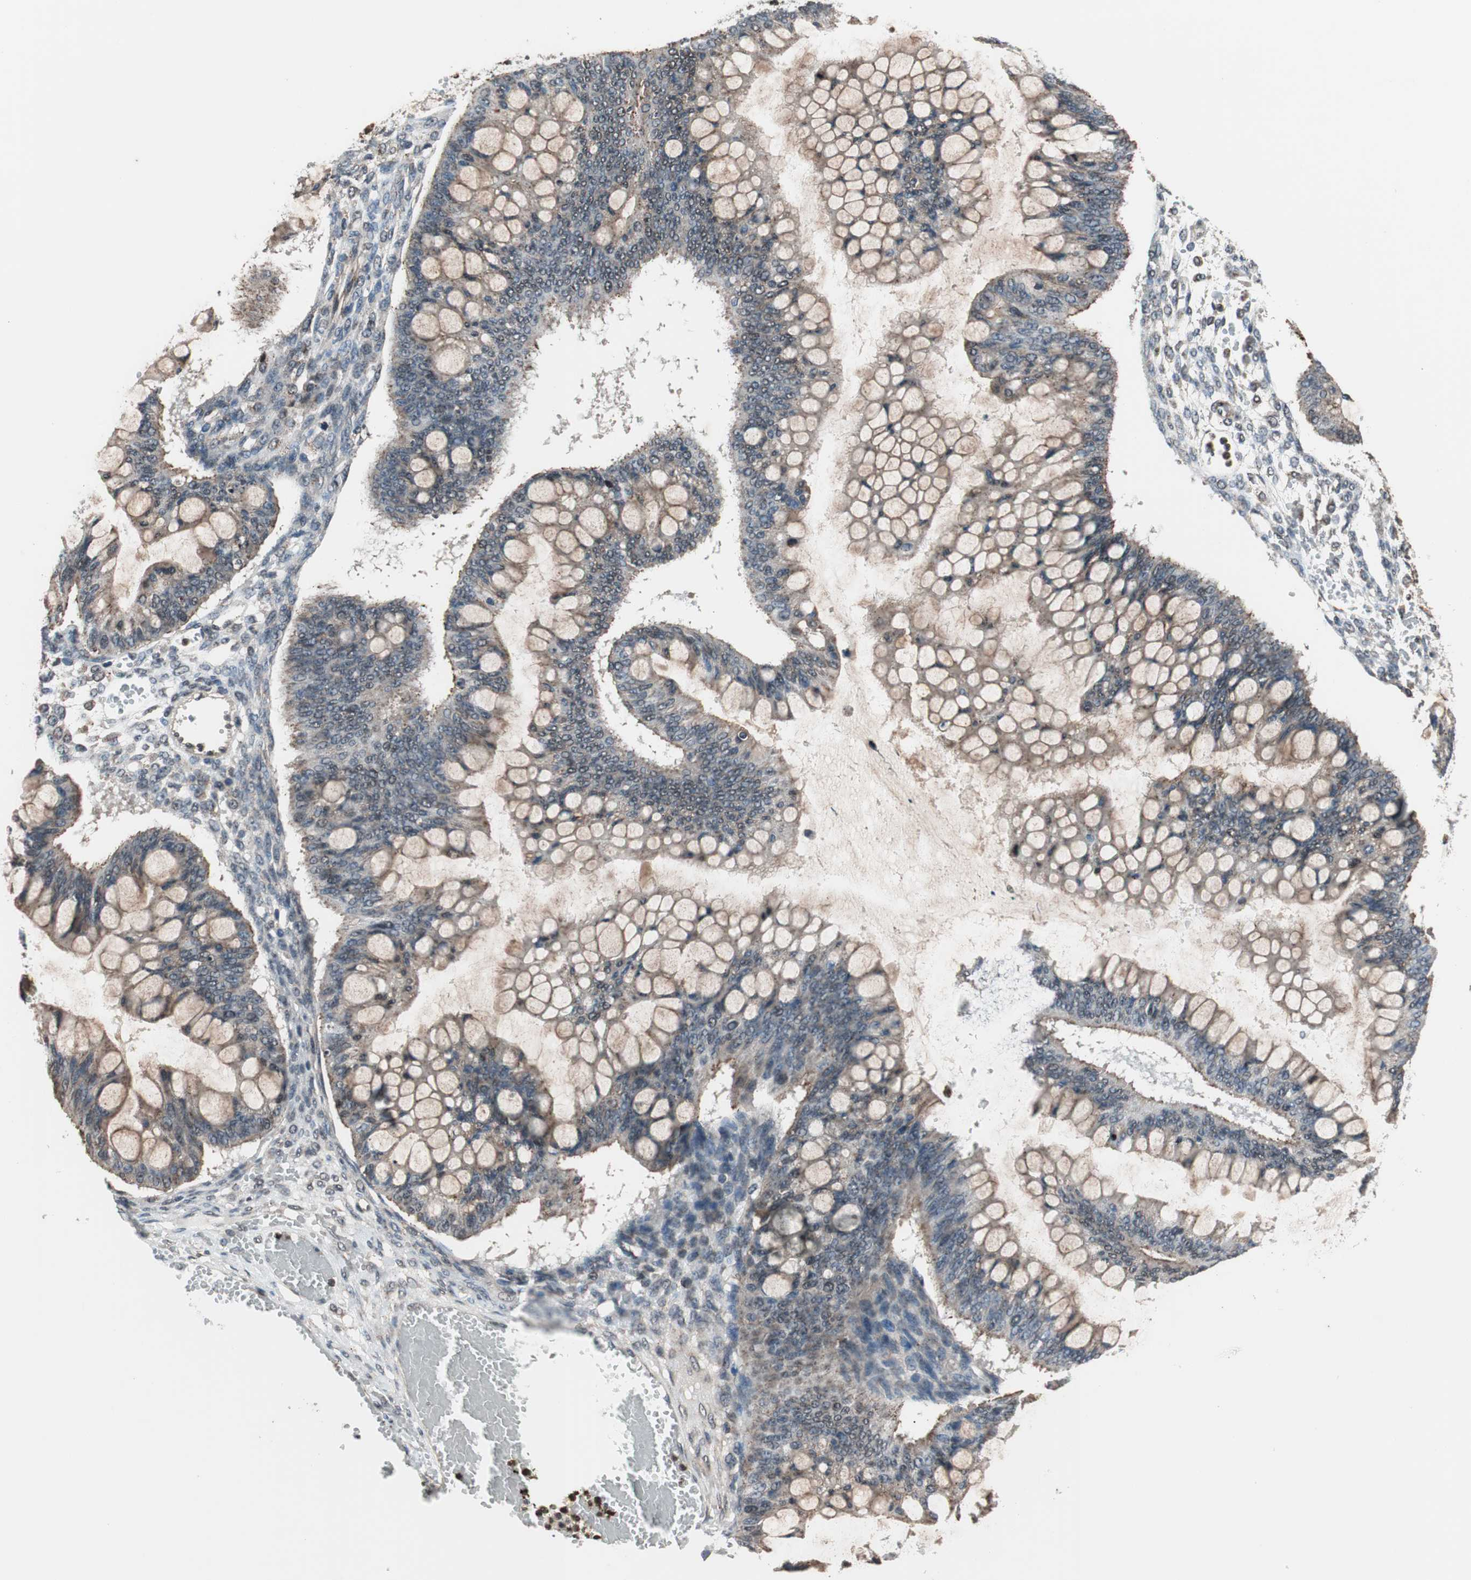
{"staining": {"intensity": "weak", "quantity": ">75%", "location": "cytoplasmic/membranous"}, "tissue": "ovarian cancer", "cell_type": "Tumor cells", "image_type": "cancer", "snomed": [{"axis": "morphology", "description": "Cystadenocarcinoma, mucinous, NOS"}, {"axis": "topography", "description": "Ovary"}], "caption": "Immunohistochemical staining of human ovarian cancer (mucinous cystadenocarcinoma) displays weak cytoplasmic/membranous protein positivity in approximately >75% of tumor cells.", "gene": "RFC1", "patient": {"sex": "female", "age": 73}}